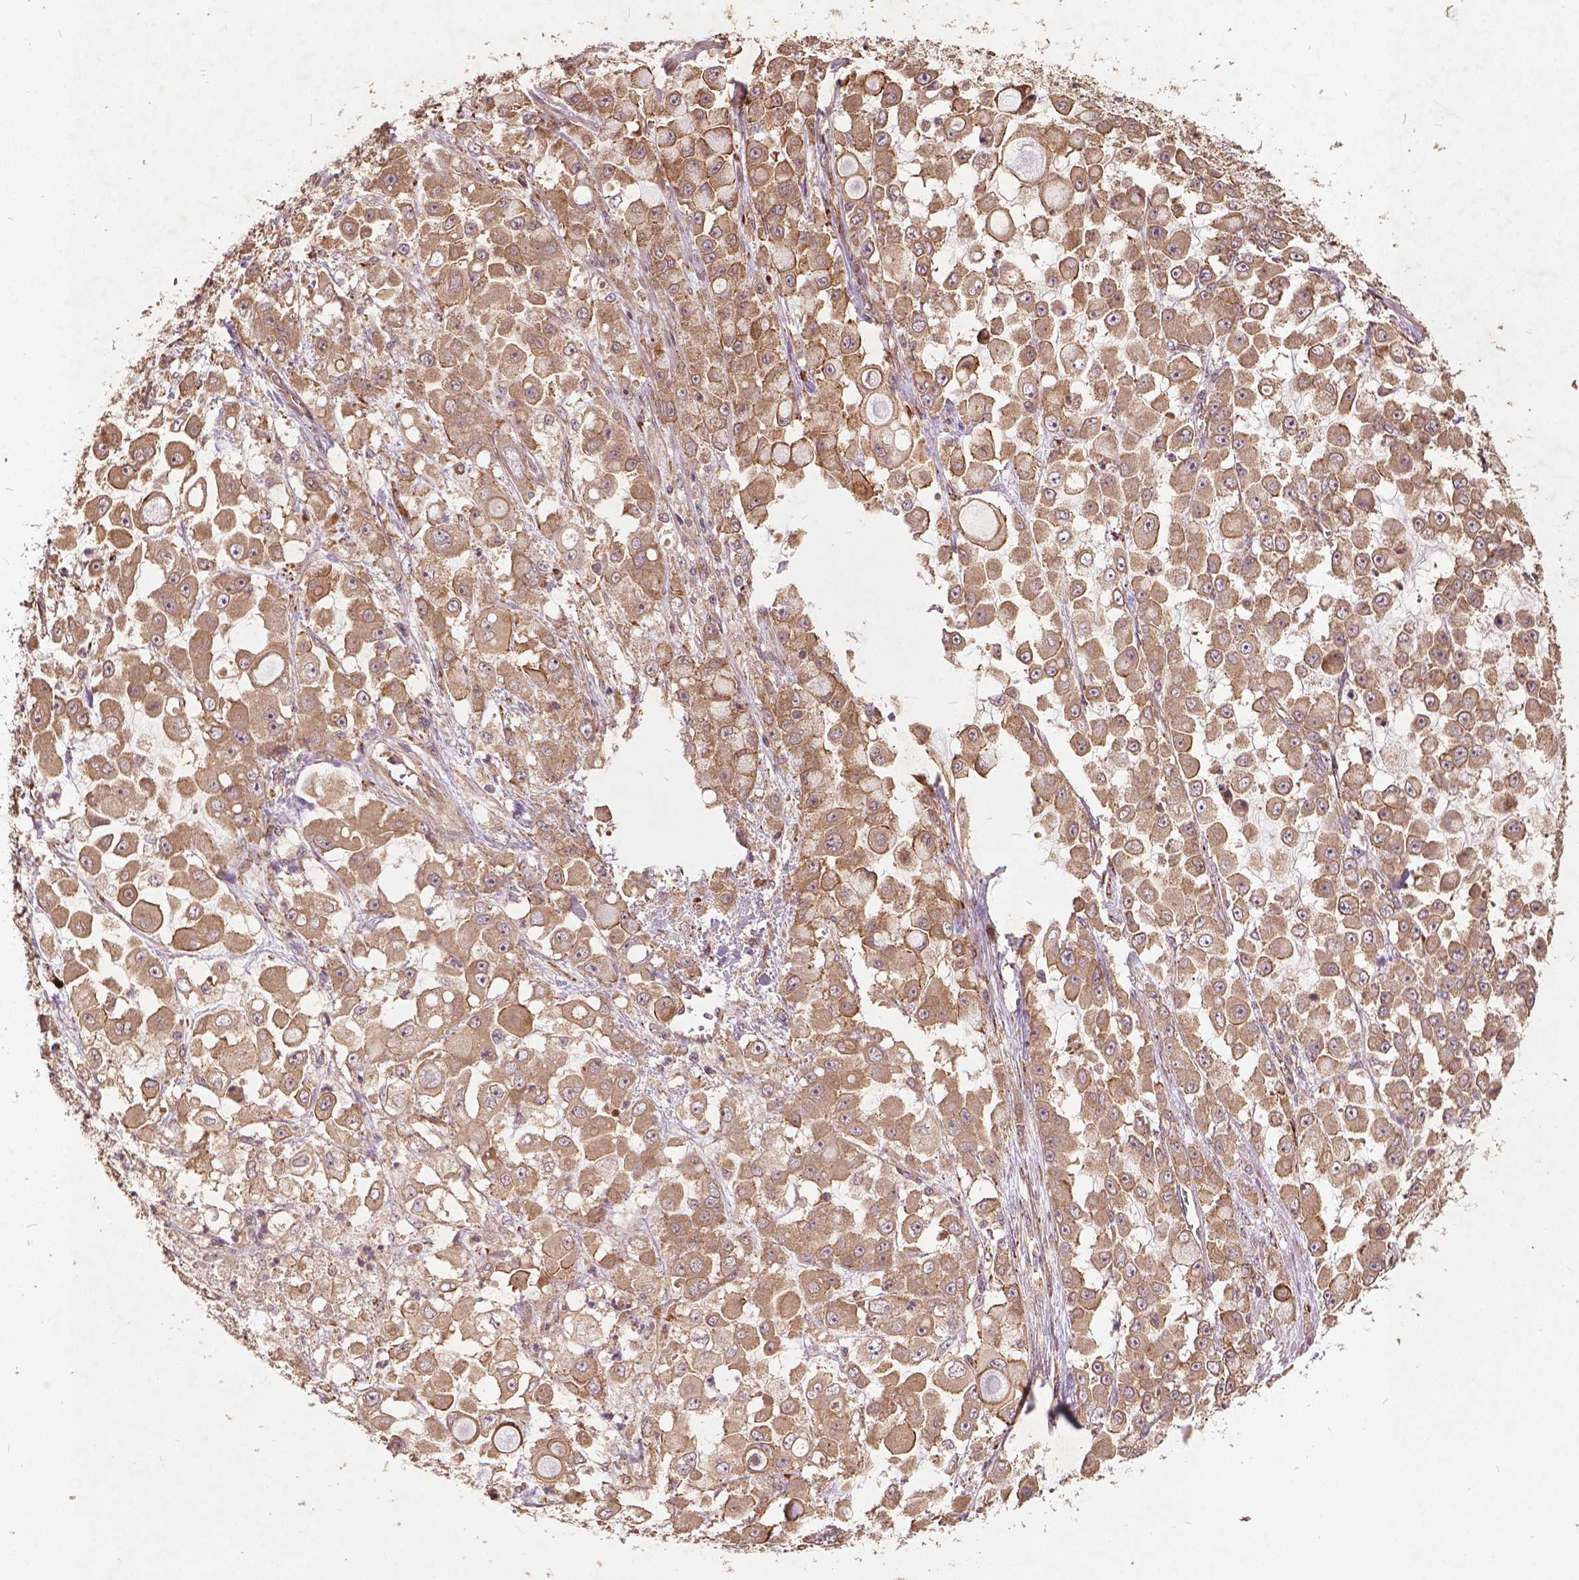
{"staining": {"intensity": "moderate", "quantity": ">75%", "location": "cytoplasmic/membranous"}, "tissue": "stomach cancer", "cell_type": "Tumor cells", "image_type": "cancer", "snomed": [{"axis": "morphology", "description": "Adenocarcinoma, NOS"}, {"axis": "topography", "description": "Stomach"}], "caption": "Immunohistochemistry histopathology image of adenocarcinoma (stomach) stained for a protein (brown), which displays medium levels of moderate cytoplasmic/membranous expression in about >75% of tumor cells.", "gene": "UBXN2A", "patient": {"sex": "female", "age": 76}}